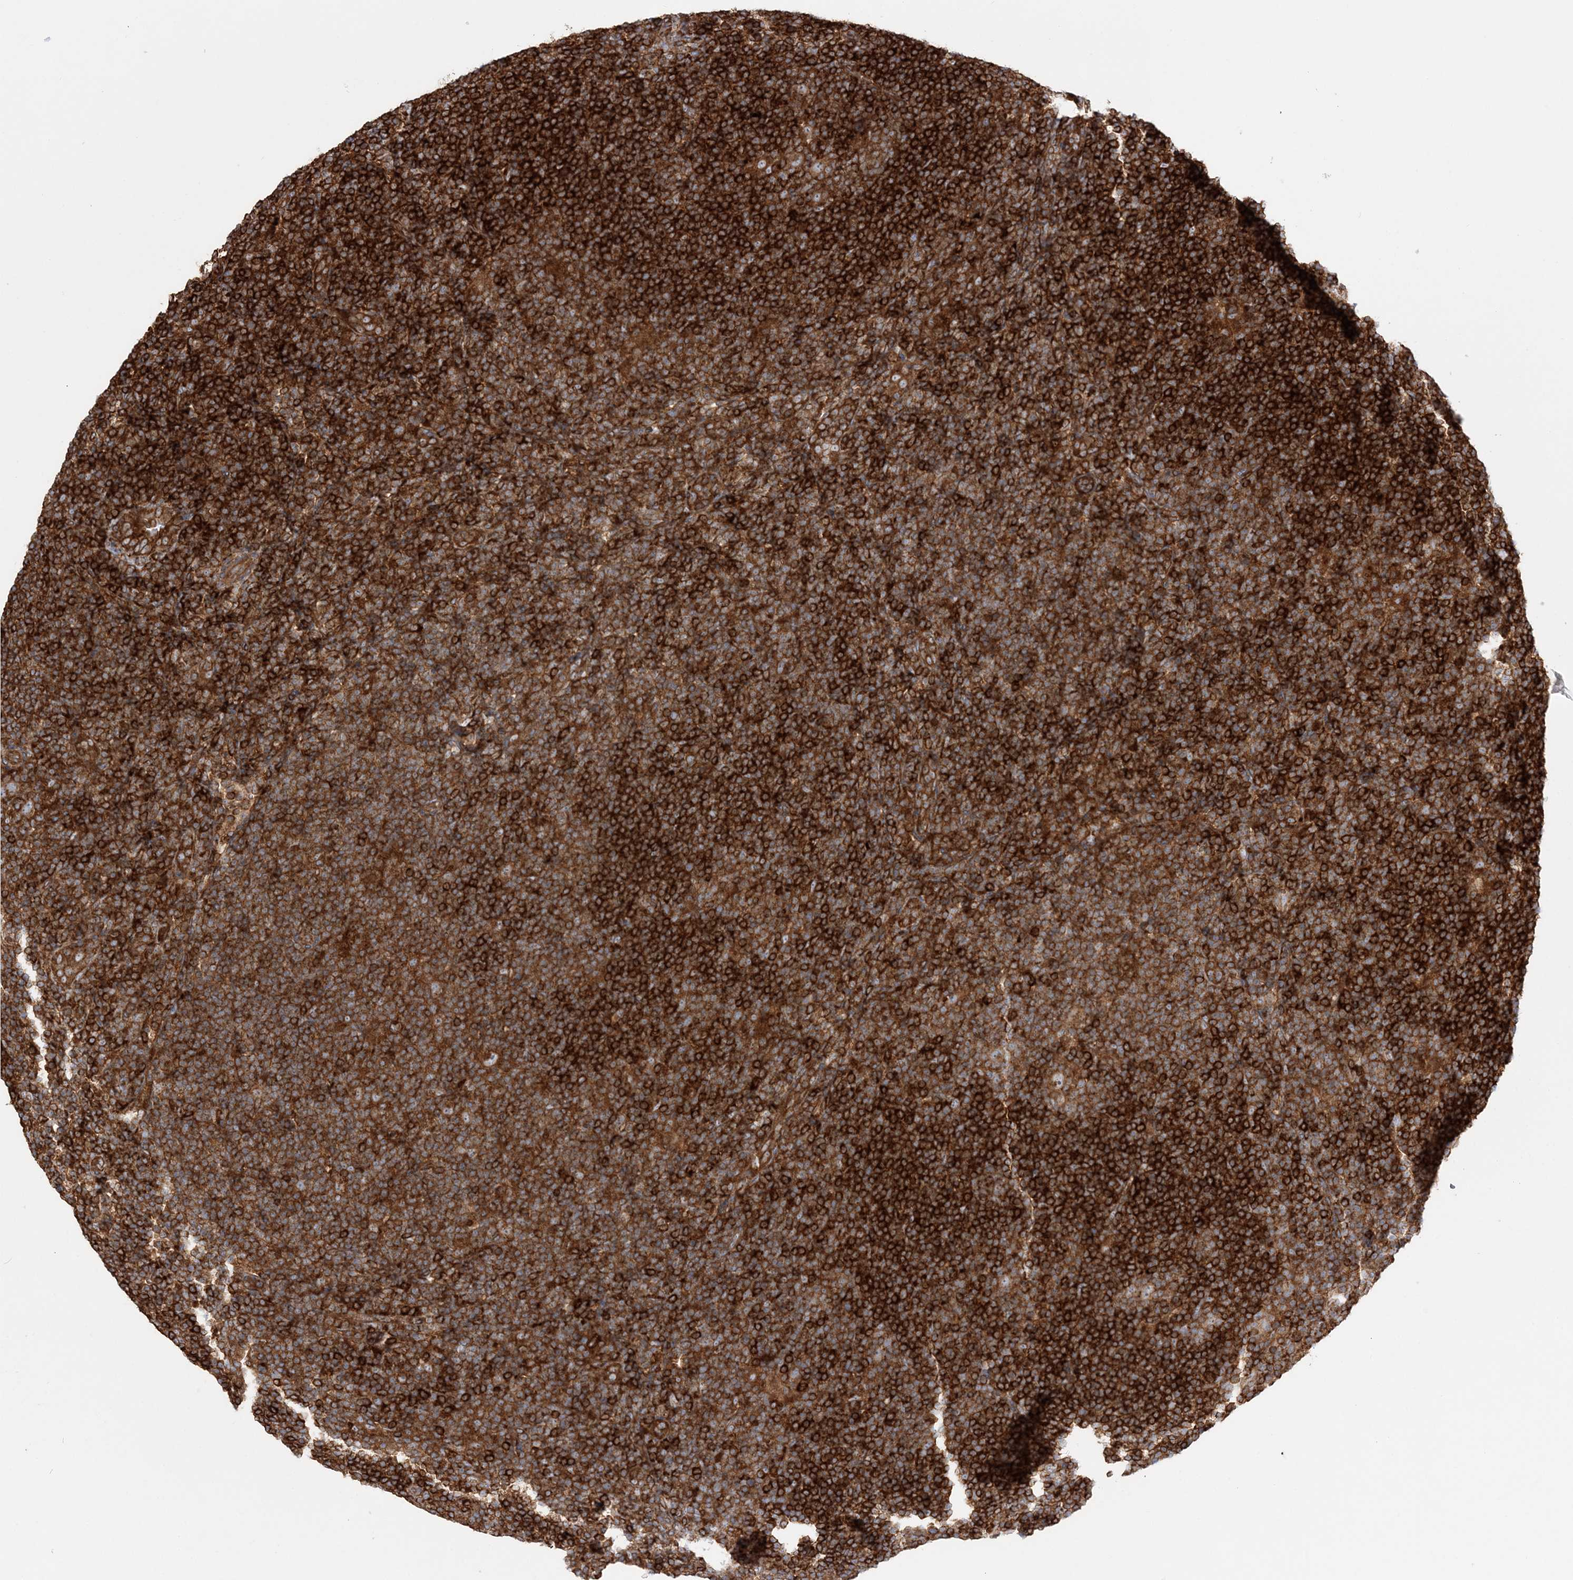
{"staining": {"intensity": "moderate", "quantity": ">75%", "location": "cytoplasmic/membranous"}, "tissue": "lymphoma", "cell_type": "Tumor cells", "image_type": "cancer", "snomed": [{"axis": "morphology", "description": "Hodgkin's disease, NOS"}, {"axis": "topography", "description": "Lymph node"}], "caption": "Protein expression analysis of human Hodgkin's disease reveals moderate cytoplasmic/membranous staining in approximately >75% of tumor cells. (DAB (3,3'-diaminobenzidine) IHC with brightfield microscopy, high magnification).", "gene": "TBC1D5", "patient": {"sex": "female", "age": 57}}